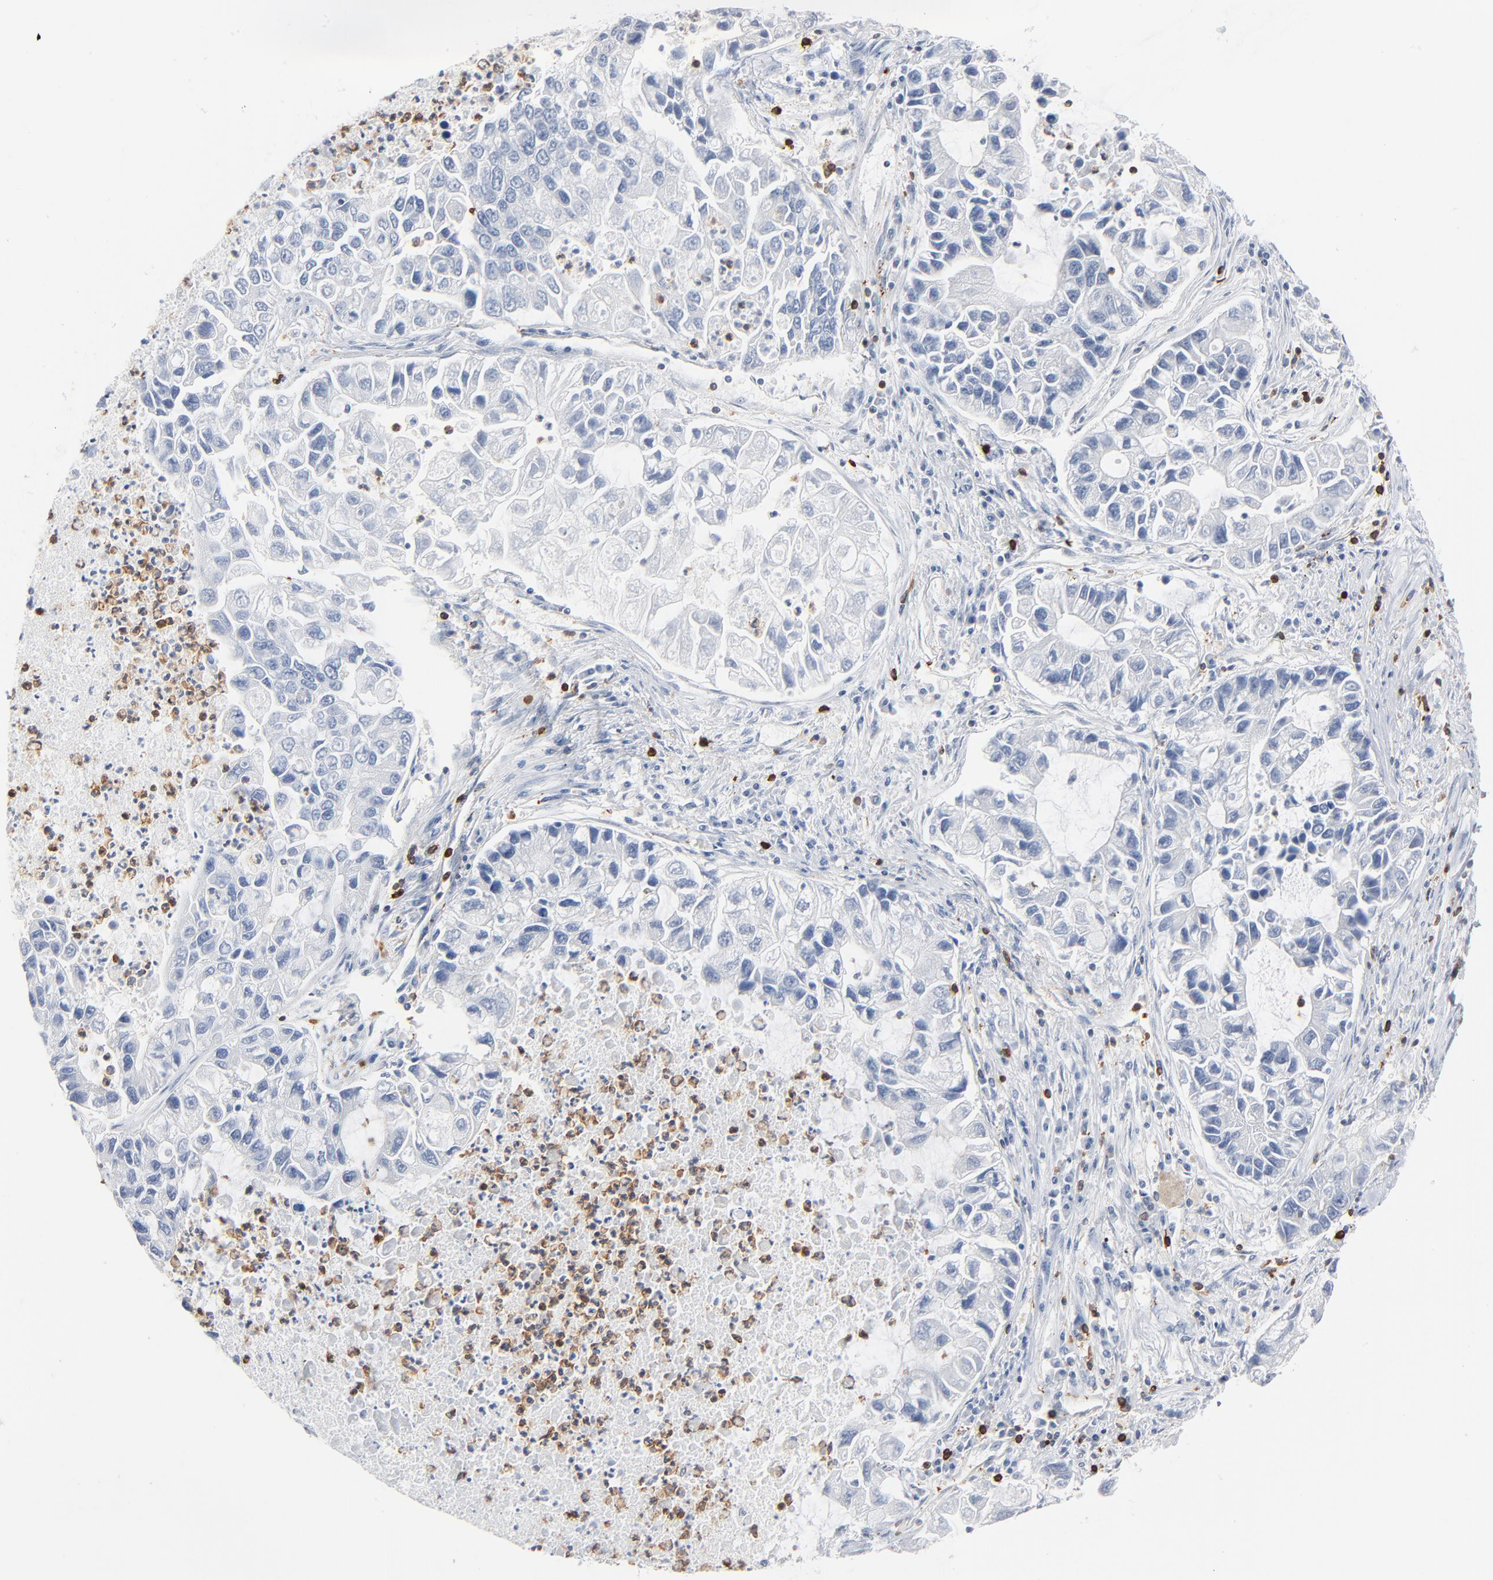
{"staining": {"intensity": "negative", "quantity": "none", "location": "none"}, "tissue": "lung cancer", "cell_type": "Tumor cells", "image_type": "cancer", "snomed": [{"axis": "morphology", "description": "Adenocarcinoma, NOS"}, {"axis": "topography", "description": "Lung"}], "caption": "Tumor cells show no significant protein expression in lung cancer (adenocarcinoma). (Immunohistochemistry (ihc), brightfield microscopy, high magnification).", "gene": "SH3KBP1", "patient": {"sex": "female", "age": 51}}